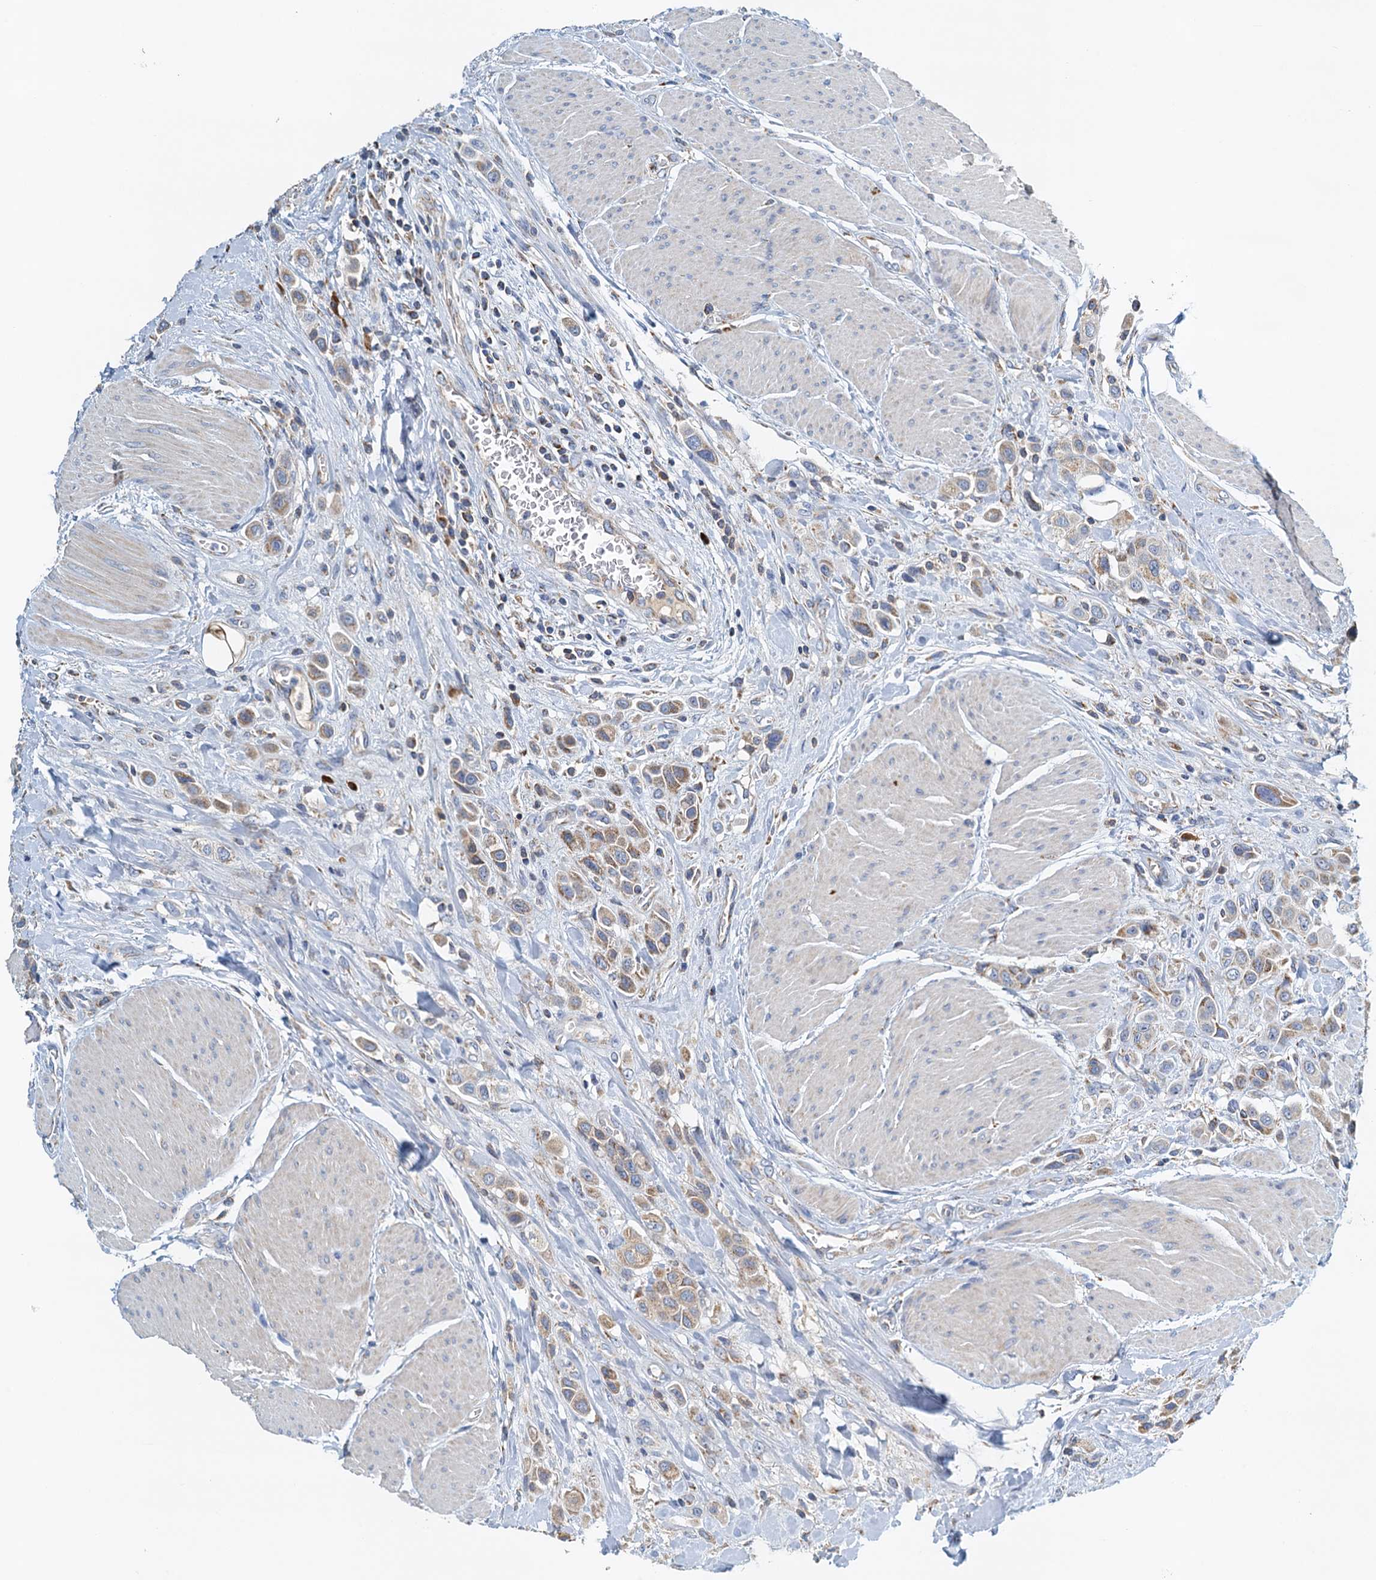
{"staining": {"intensity": "moderate", "quantity": ">75%", "location": "cytoplasmic/membranous"}, "tissue": "urothelial cancer", "cell_type": "Tumor cells", "image_type": "cancer", "snomed": [{"axis": "morphology", "description": "Urothelial carcinoma, High grade"}, {"axis": "topography", "description": "Urinary bladder"}], "caption": "Immunohistochemical staining of high-grade urothelial carcinoma demonstrates medium levels of moderate cytoplasmic/membranous protein staining in about >75% of tumor cells.", "gene": "POC1A", "patient": {"sex": "male", "age": 50}}